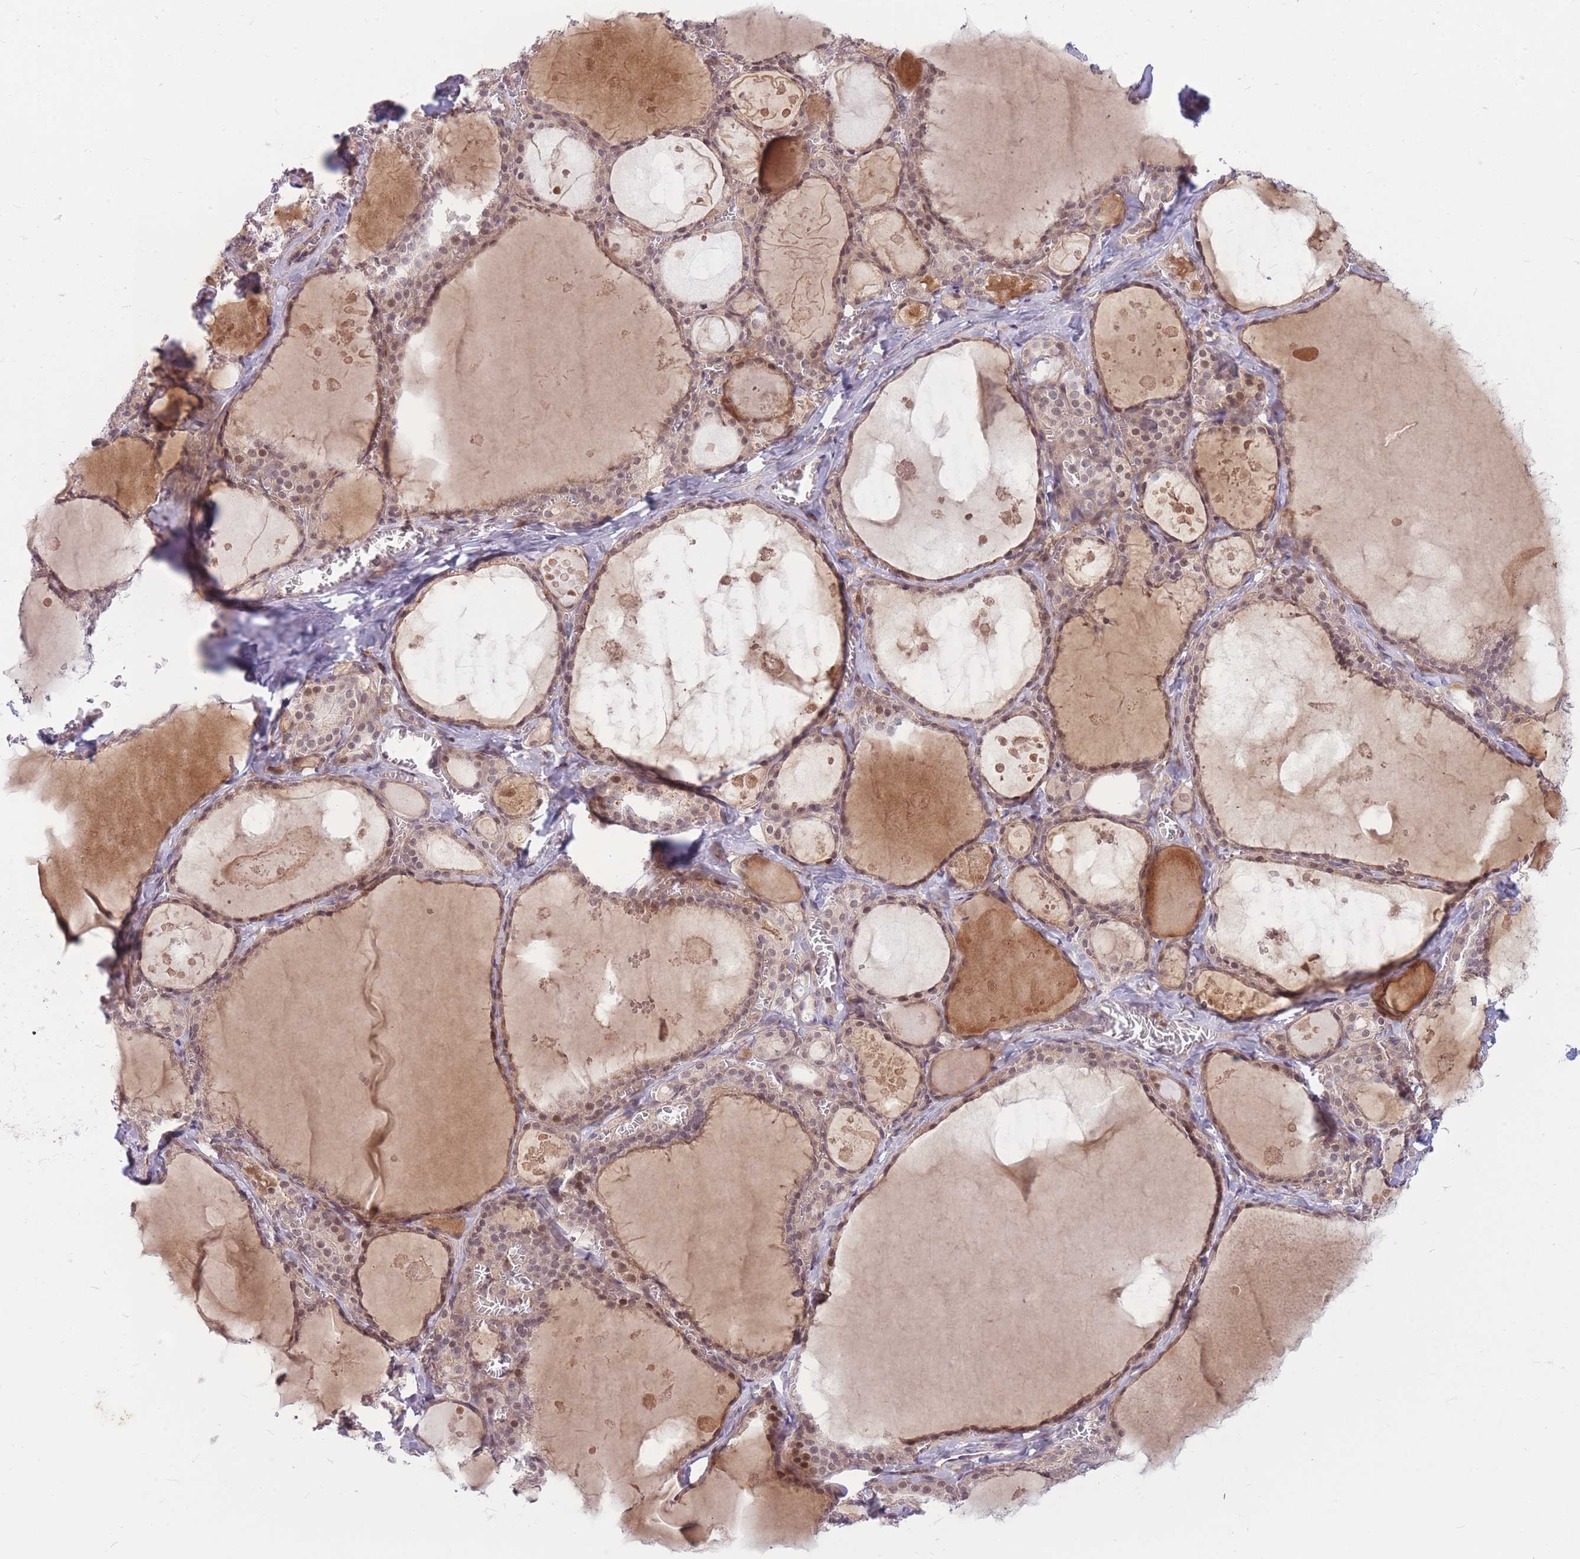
{"staining": {"intensity": "moderate", "quantity": "25%-75%", "location": "nuclear"}, "tissue": "thyroid gland", "cell_type": "Glandular cells", "image_type": "normal", "snomed": [{"axis": "morphology", "description": "Normal tissue, NOS"}, {"axis": "topography", "description": "Thyroid gland"}], "caption": "Moderate nuclear expression is identified in approximately 25%-75% of glandular cells in normal thyroid gland.", "gene": "ERCC2", "patient": {"sex": "male", "age": 56}}